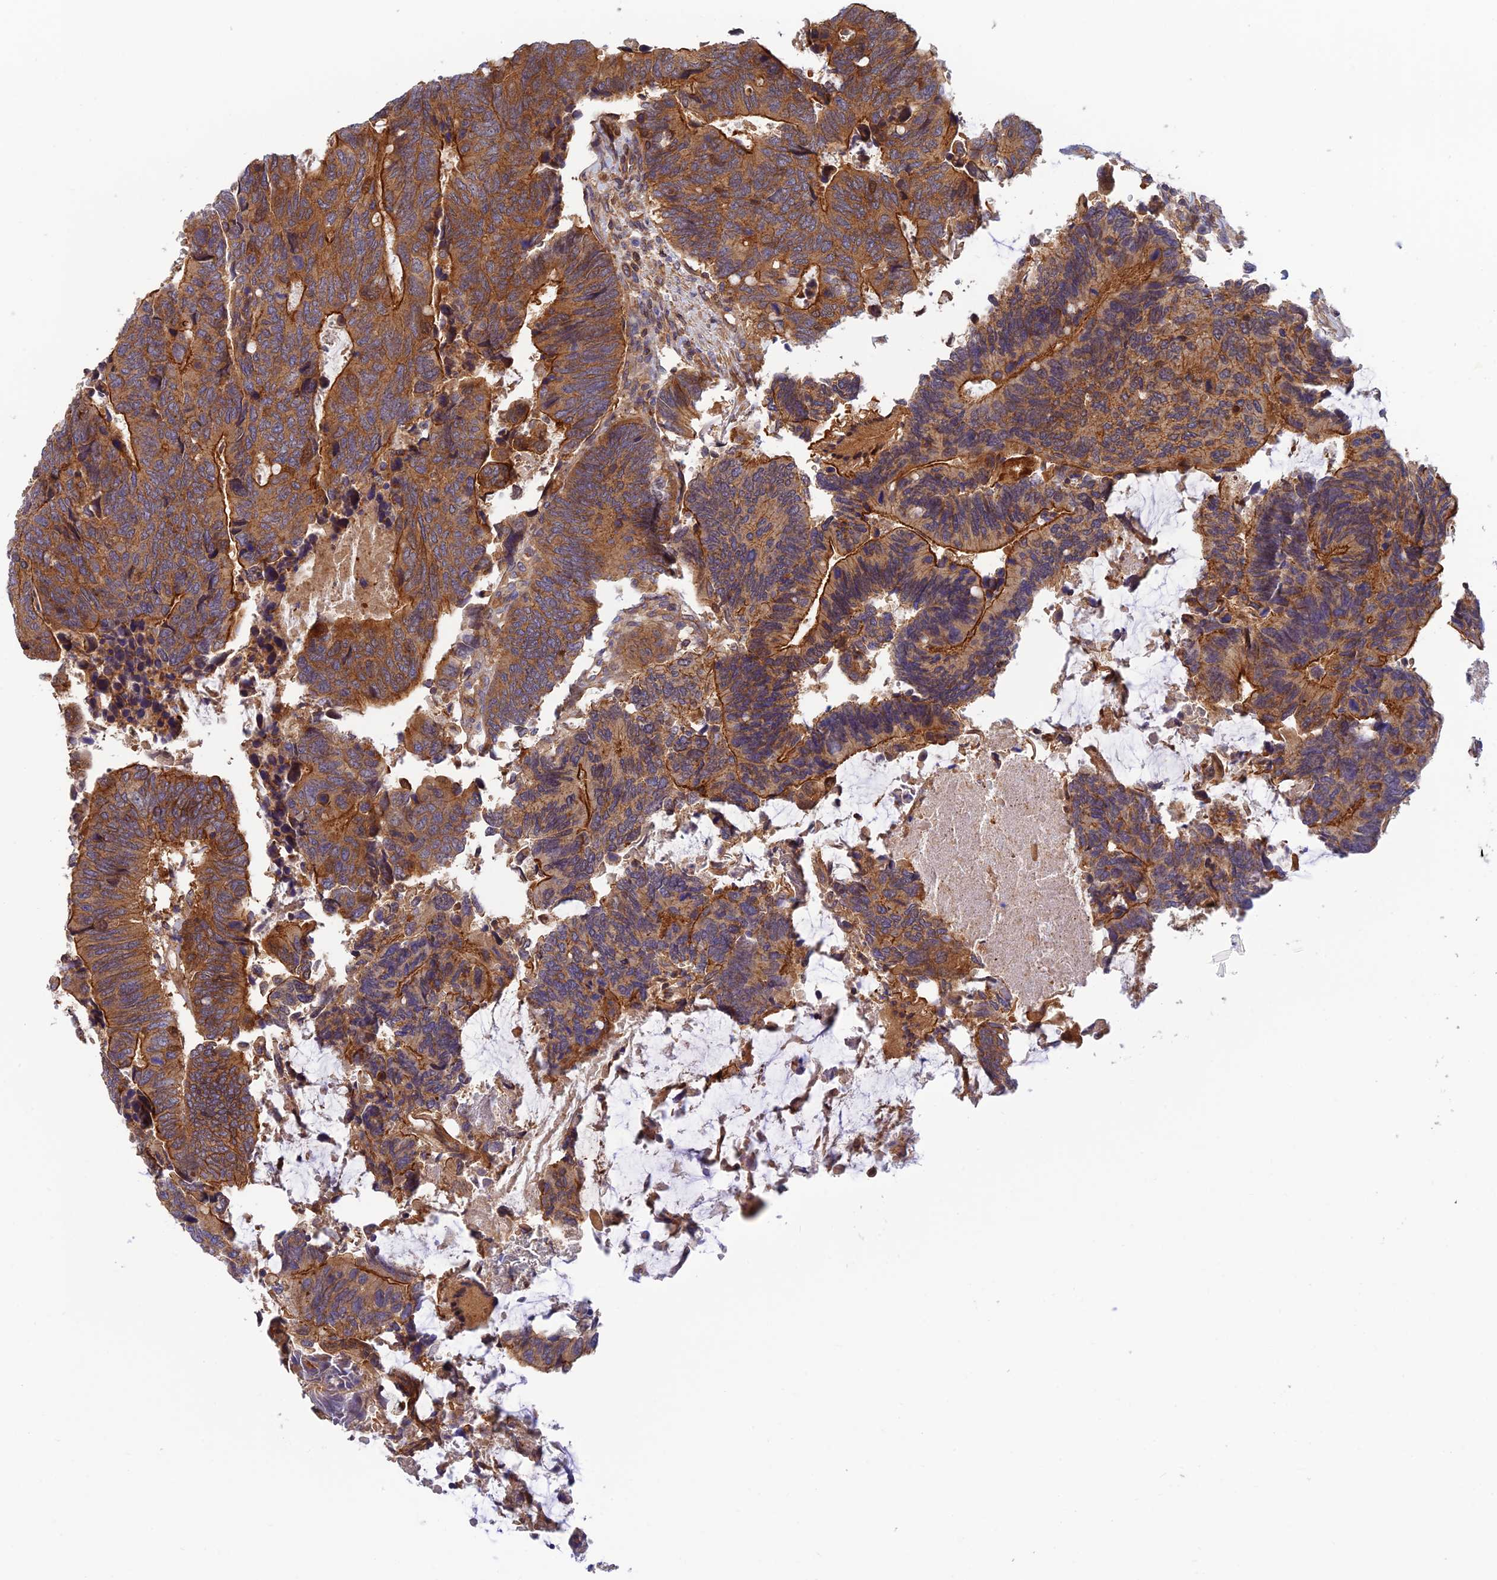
{"staining": {"intensity": "strong", "quantity": ">75%", "location": "cytoplasmic/membranous"}, "tissue": "colorectal cancer", "cell_type": "Tumor cells", "image_type": "cancer", "snomed": [{"axis": "morphology", "description": "Adenocarcinoma, NOS"}, {"axis": "topography", "description": "Colon"}], "caption": "Immunohistochemistry (IHC) staining of colorectal cancer (adenocarcinoma), which reveals high levels of strong cytoplasmic/membranous positivity in approximately >75% of tumor cells indicating strong cytoplasmic/membranous protein expression. The staining was performed using DAB (3,3'-diaminobenzidine) (brown) for protein detection and nuclei were counterstained in hematoxylin (blue).", "gene": "PPP1R12C", "patient": {"sex": "male", "age": 87}}